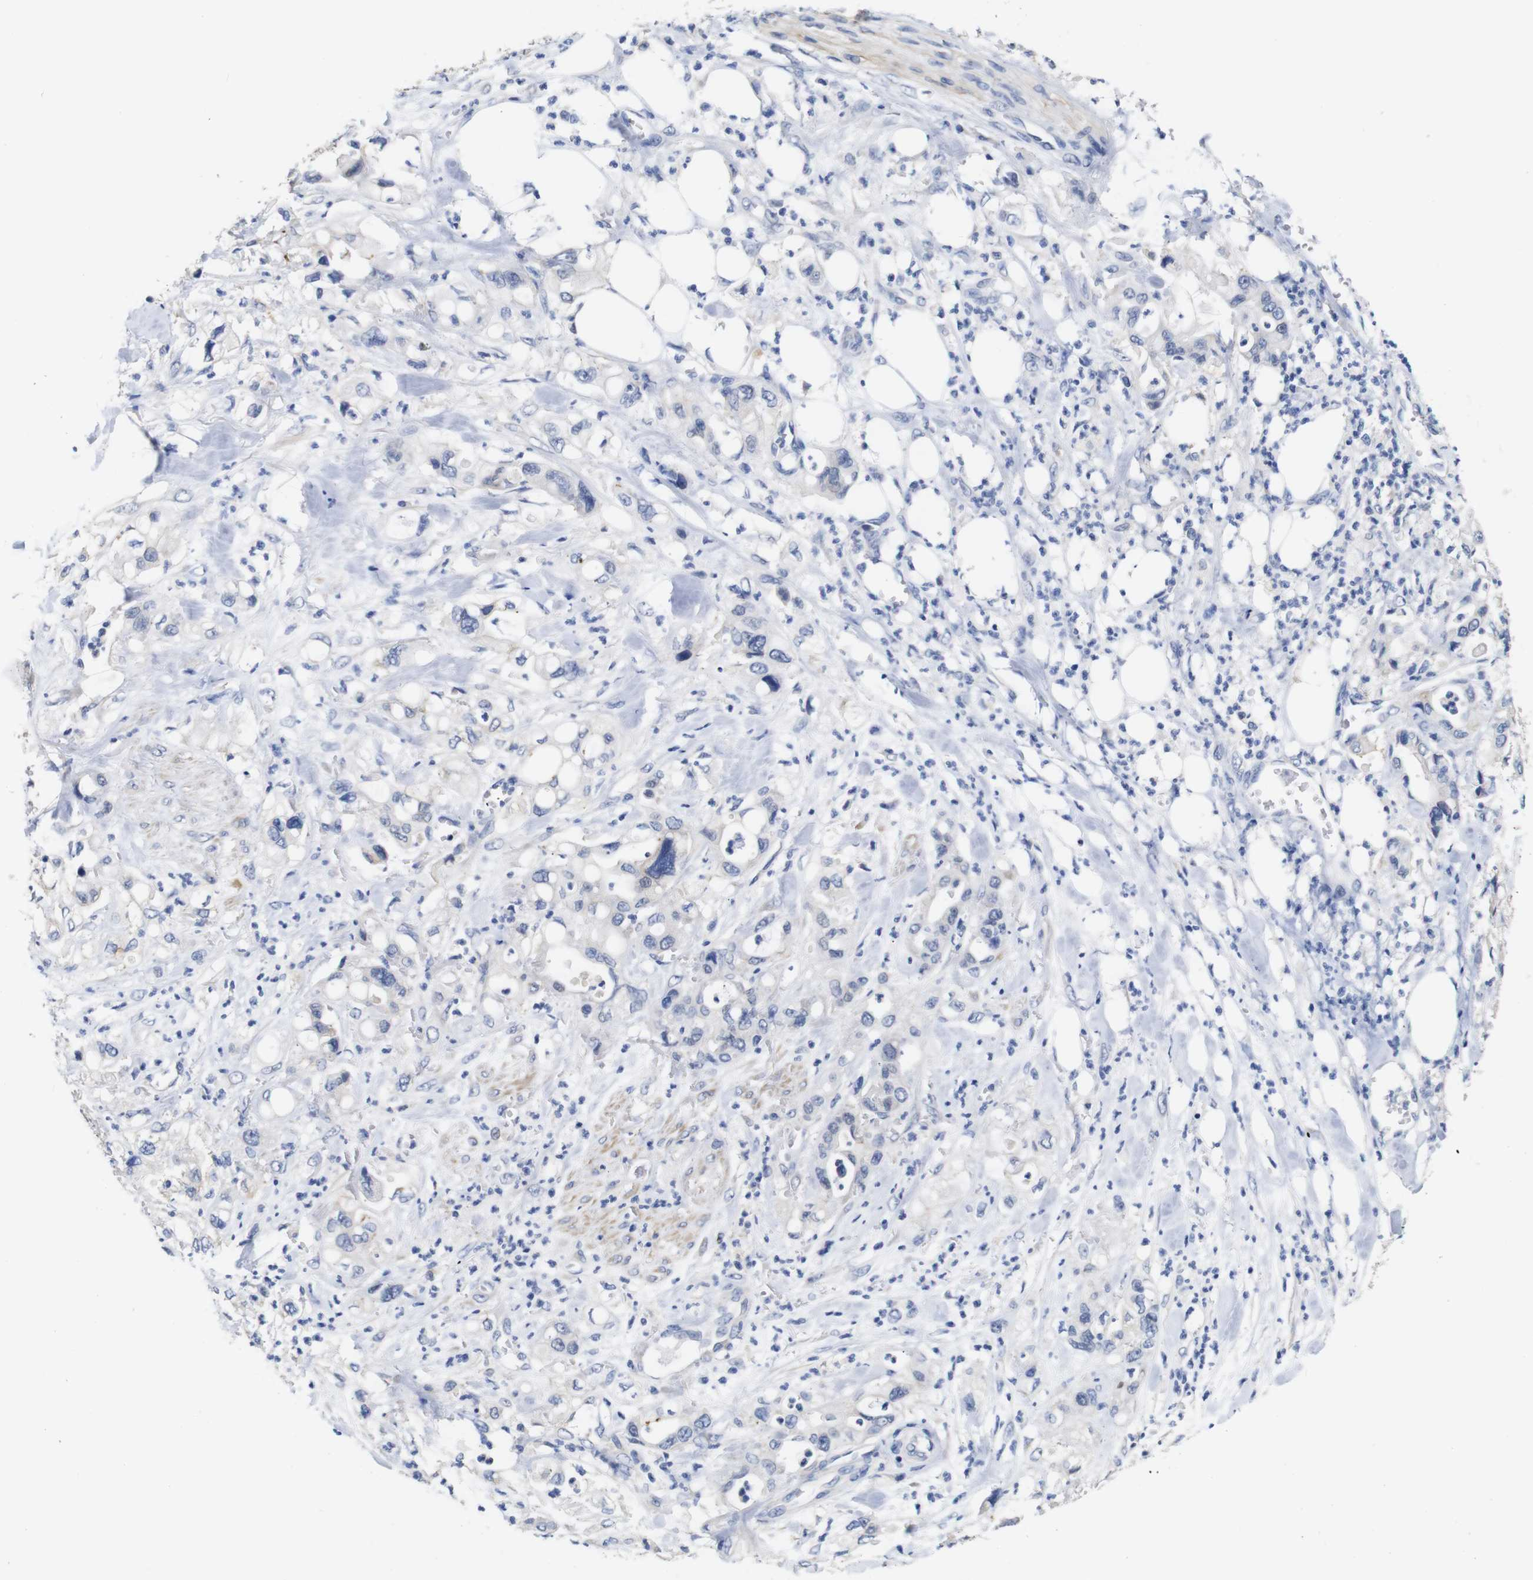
{"staining": {"intensity": "negative", "quantity": "none", "location": "none"}, "tissue": "pancreatic cancer", "cell_type": "Tumor cells", "image_type": "cancer", "snomed": [{"axis": "morphology", "description": "Adenocarcinoma, NOS"}, {"axis": "topography", "description": "Pancreas"}], "caption": "IHC of human adenocarcinoma (pancreatic) shows no positivity in tumor cells. (DAB immunohistochemistry visualized using brightfield microscopy, high magnification).", "gene": "TCEAL9", "patient": {"sex": "male", "age": 70}}